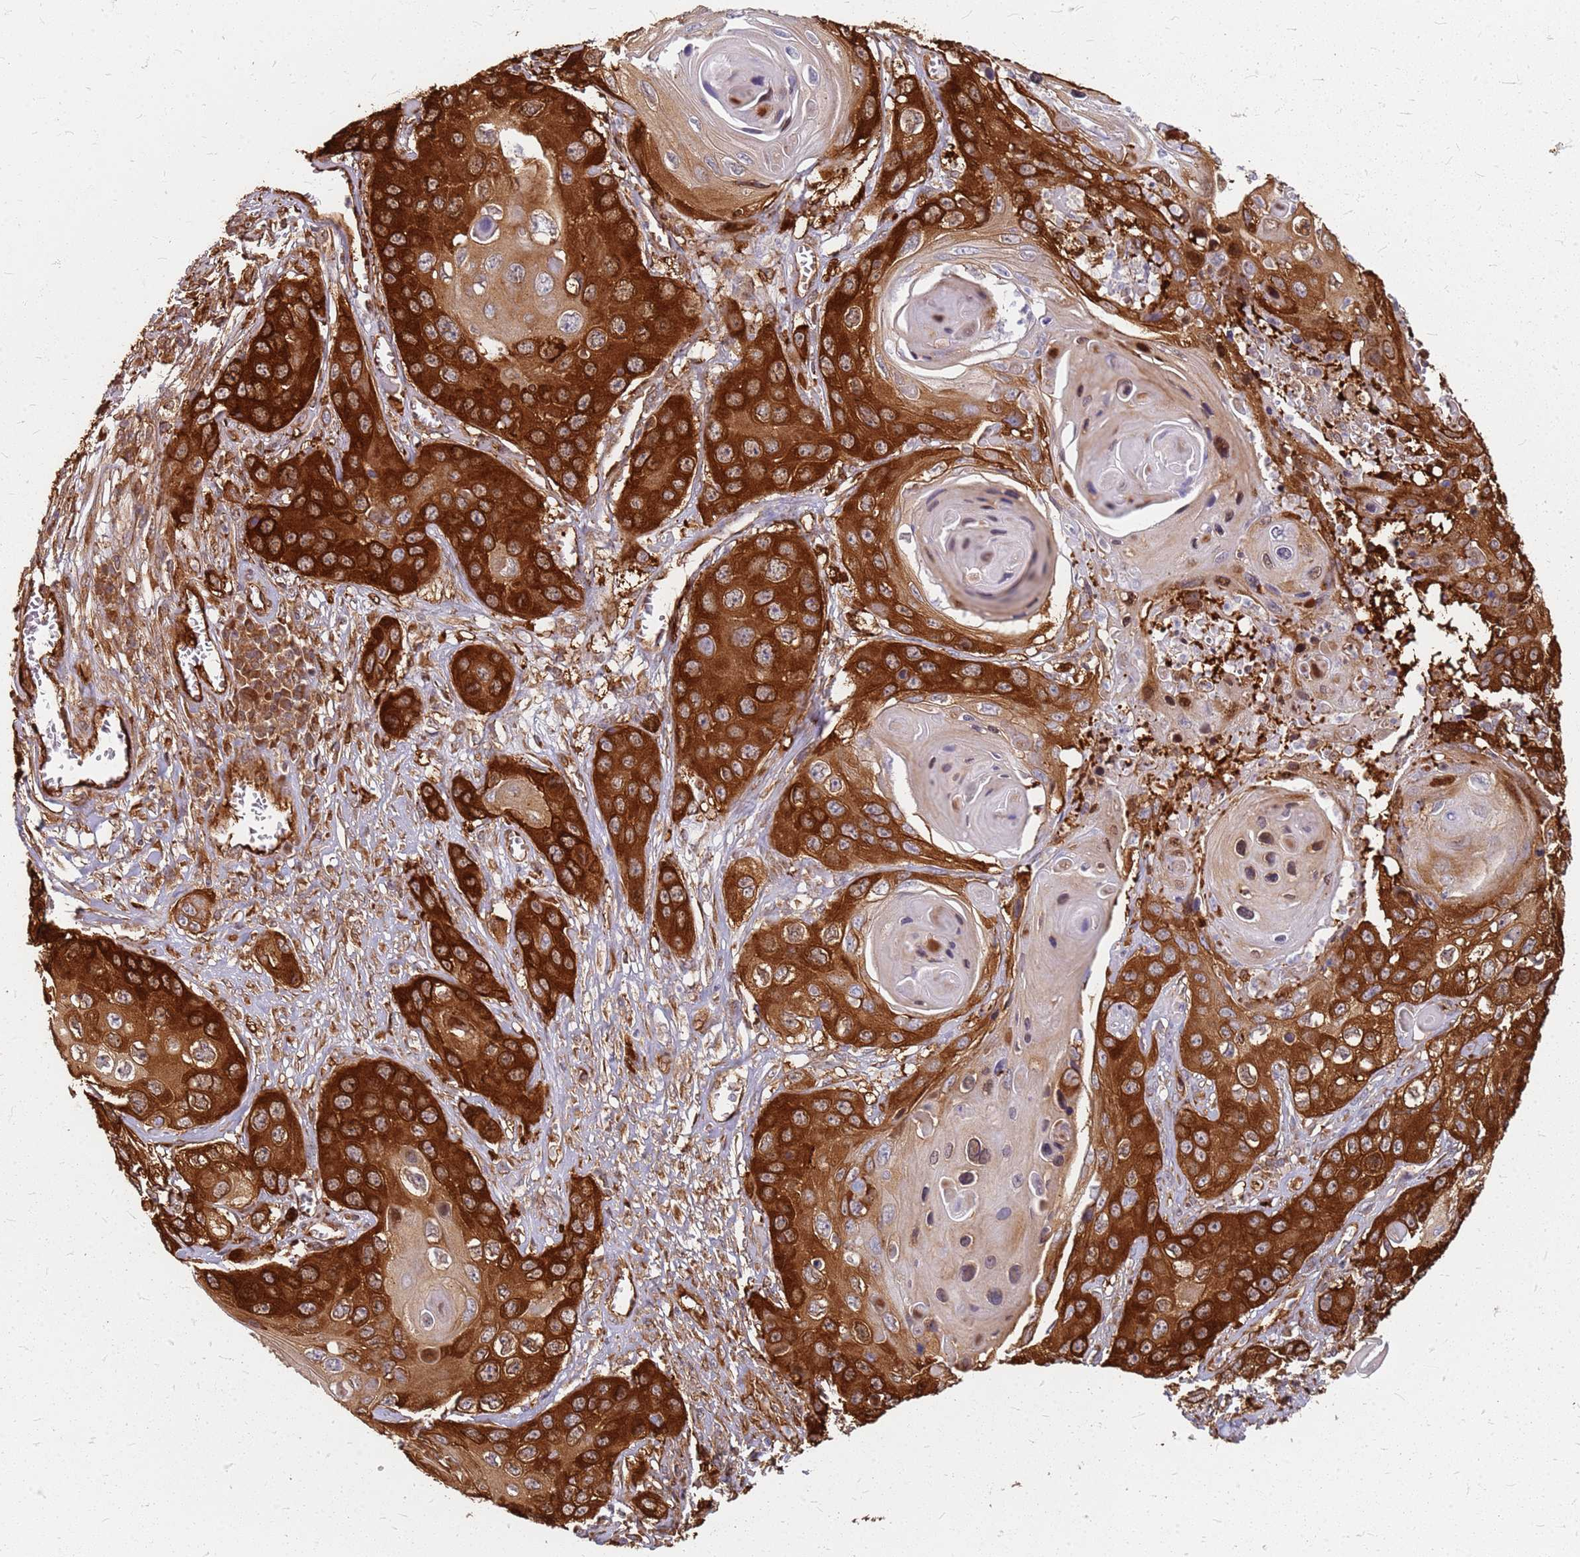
{"staining": {"intensity": "strong", "quantity": ">75%", "location": "cytoplasmic/membranous"}, "tissue": "skin cancer", "cell_type": "Tumor cells", "image_type": "cancer", "snomed": [{"axis": "morphology", "description": "Squamous cell carcinoma, NOS"}, {"axis": "topography", "description": "Skin"}], "caption": "A high amount of strong cytoplasmic/membranous expression is seen in approximately >75% of tumor cells in squamous cell carcinoma (skin) tissue.", "gene": "HDX", "patient": {"sex": "male", "age": 55}}